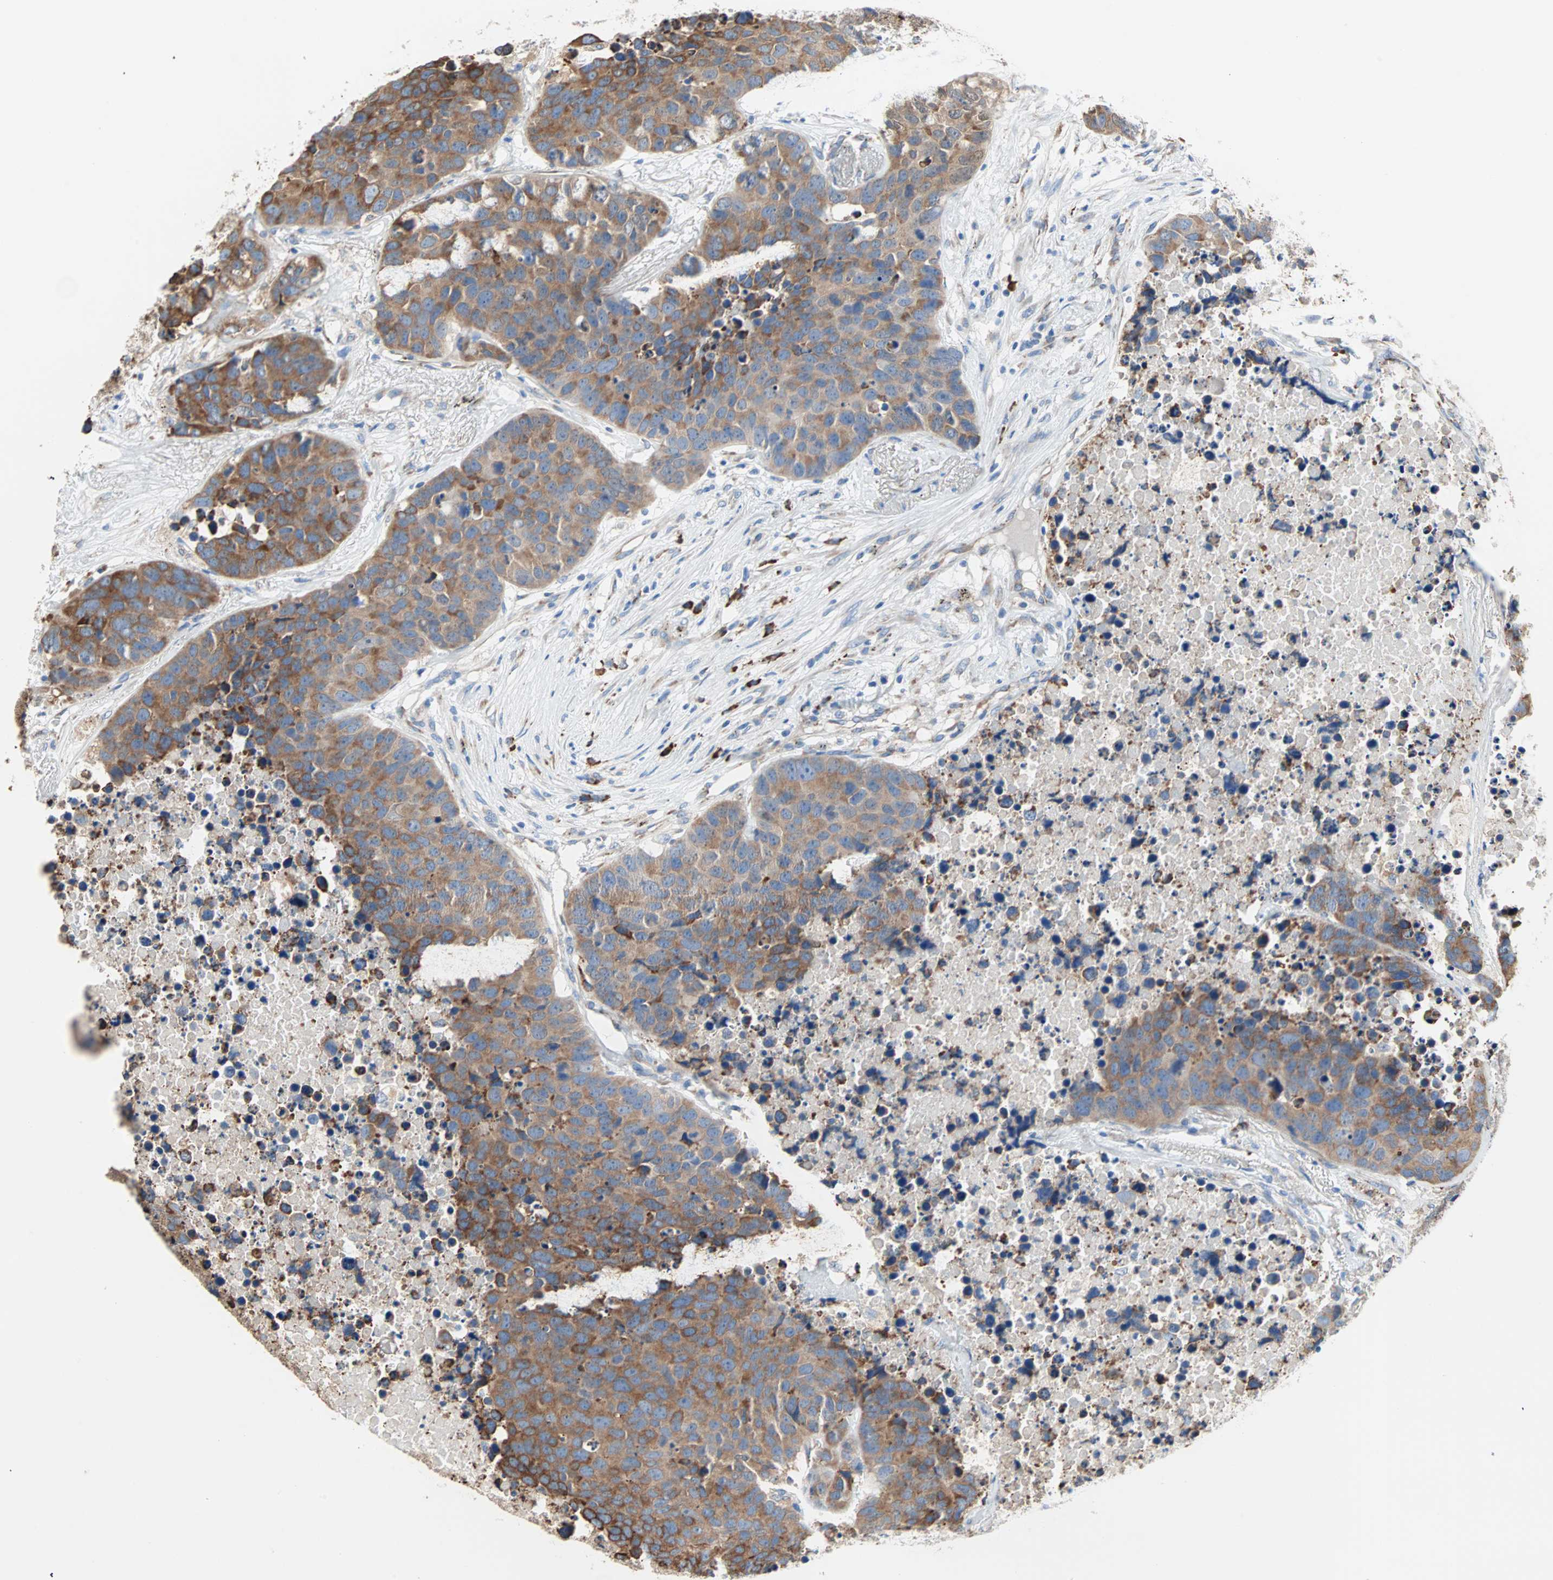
{"staining": {"intensity": "moderate", "quantity": ">75%", "location": "cytoplasmic/membranous"}, "tissue": "carcinoid", "cell_type": "Tumor cells", "image_type": "cancer", "snomed": [{"axis": "morphology", "description": "Carcinoid, malignant, NOS"}, {"axis": "topography", "description": "Lung"}], "caption": "The immunohistochemical stain labels moderate cytoplasmic/membranous staining in tumor cells of malignant carcinoid tissue.", "gene": "PLCXD1", "patient": {"sex": "male", "age": 60}}